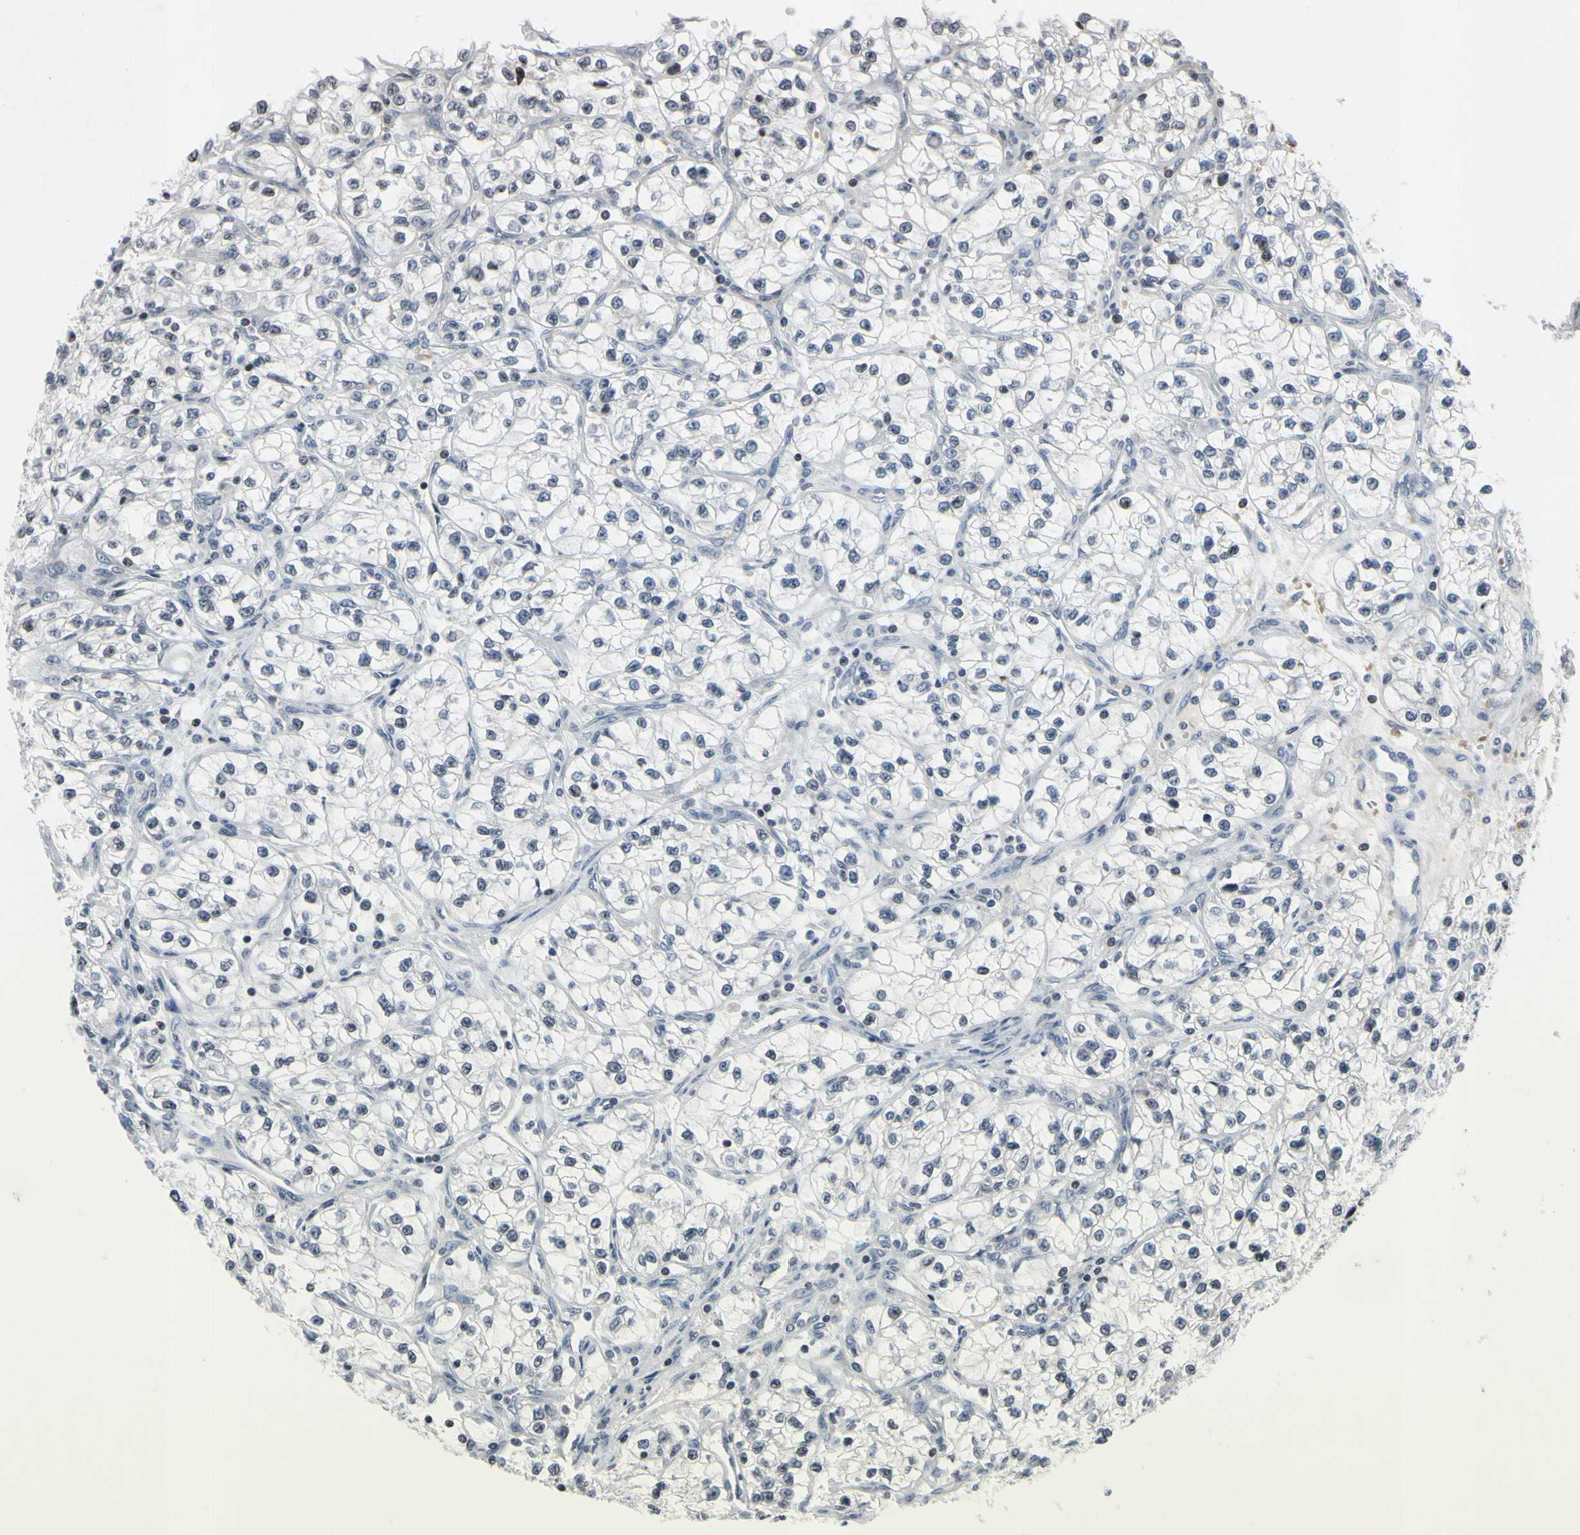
{"staining": {"intensity": "moderate", "quantity": "<25%", "location": "nuclear"}, "tissue": "renal cancer", "cell_type": "Tumor cells", "image_type": "cancer", "snomed": [{"axis": "morphology", "description": "Adenocarcinoma, NOS"}, {"axis": "topography", "description": "Kidney"}], "caption": "High-power microscopy captured an IHC histopathology image of adenocarcinoma (renal), revealing moderate nuclear staining in approximately <25% of tumor cells.", "gene": "ARG1", "patient": {"sex": "female", "age": 57}}